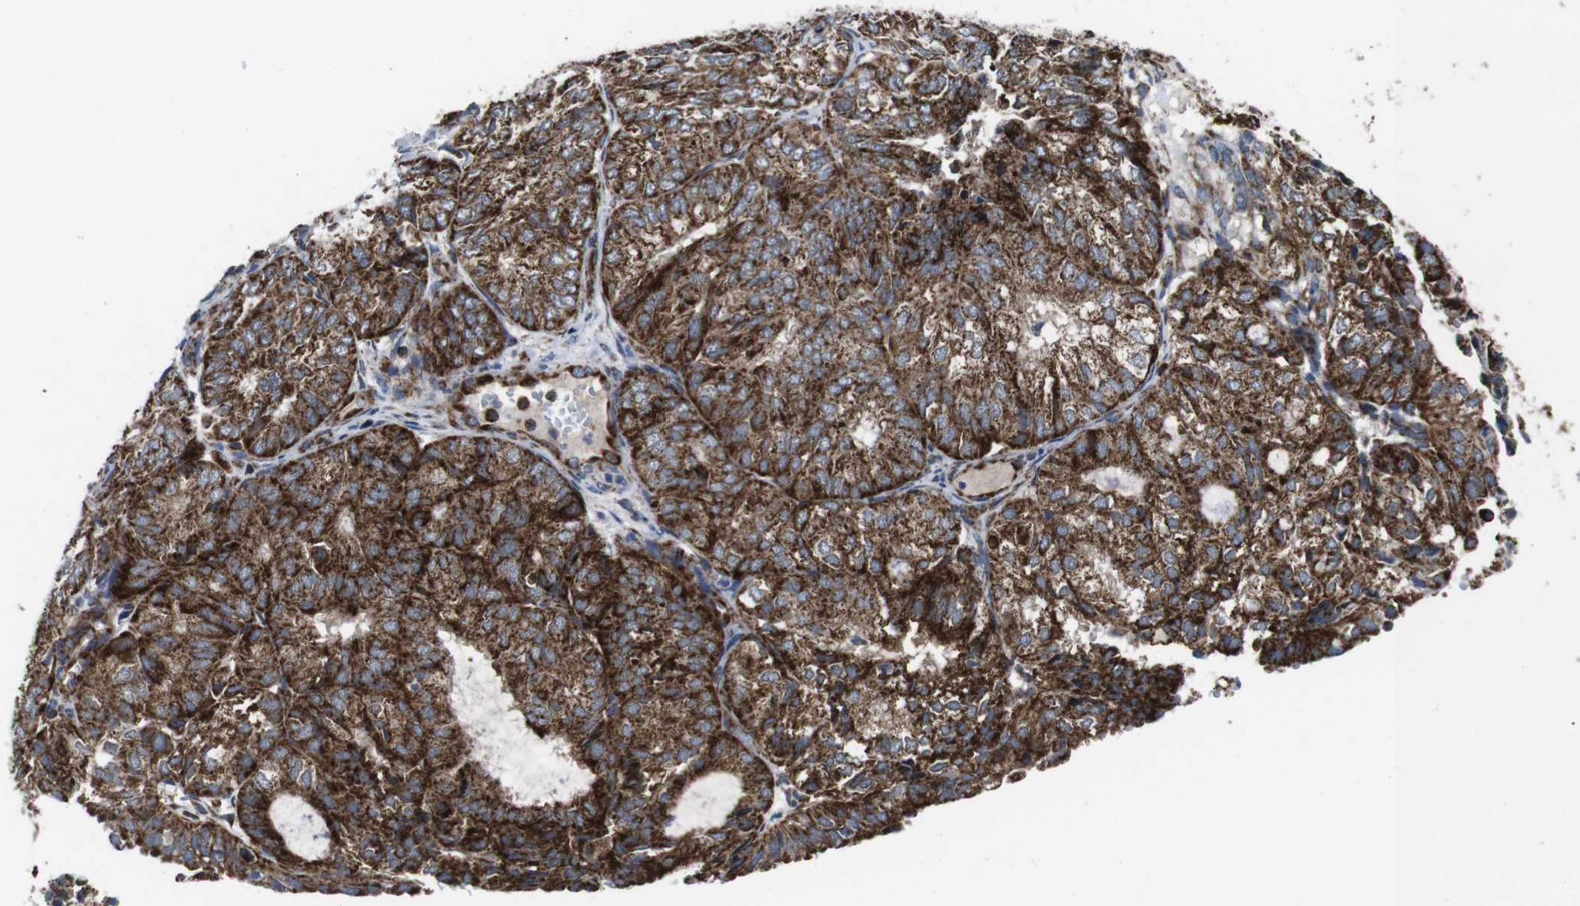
{"staining": {"intensity": "strong", "quantity": ">75%", "location": "cytoplasmic/membranous"}, "tissue": "endometrial cancer", "cell_type": "Tumor cells", "image_type": "cancer", "snomed": [{"axis": "morphology", "description": "Adenocarcinoma, NOS"}, {"axis": "topography", "description": "Uterus"}], "caption": "The immunohistochemical stain shows strong cytoplasmic/membranous expression in tumor cells of endometrial cancer tissue.", "gene": "HK1", "patient": {"sex": "female", "age": 60}}